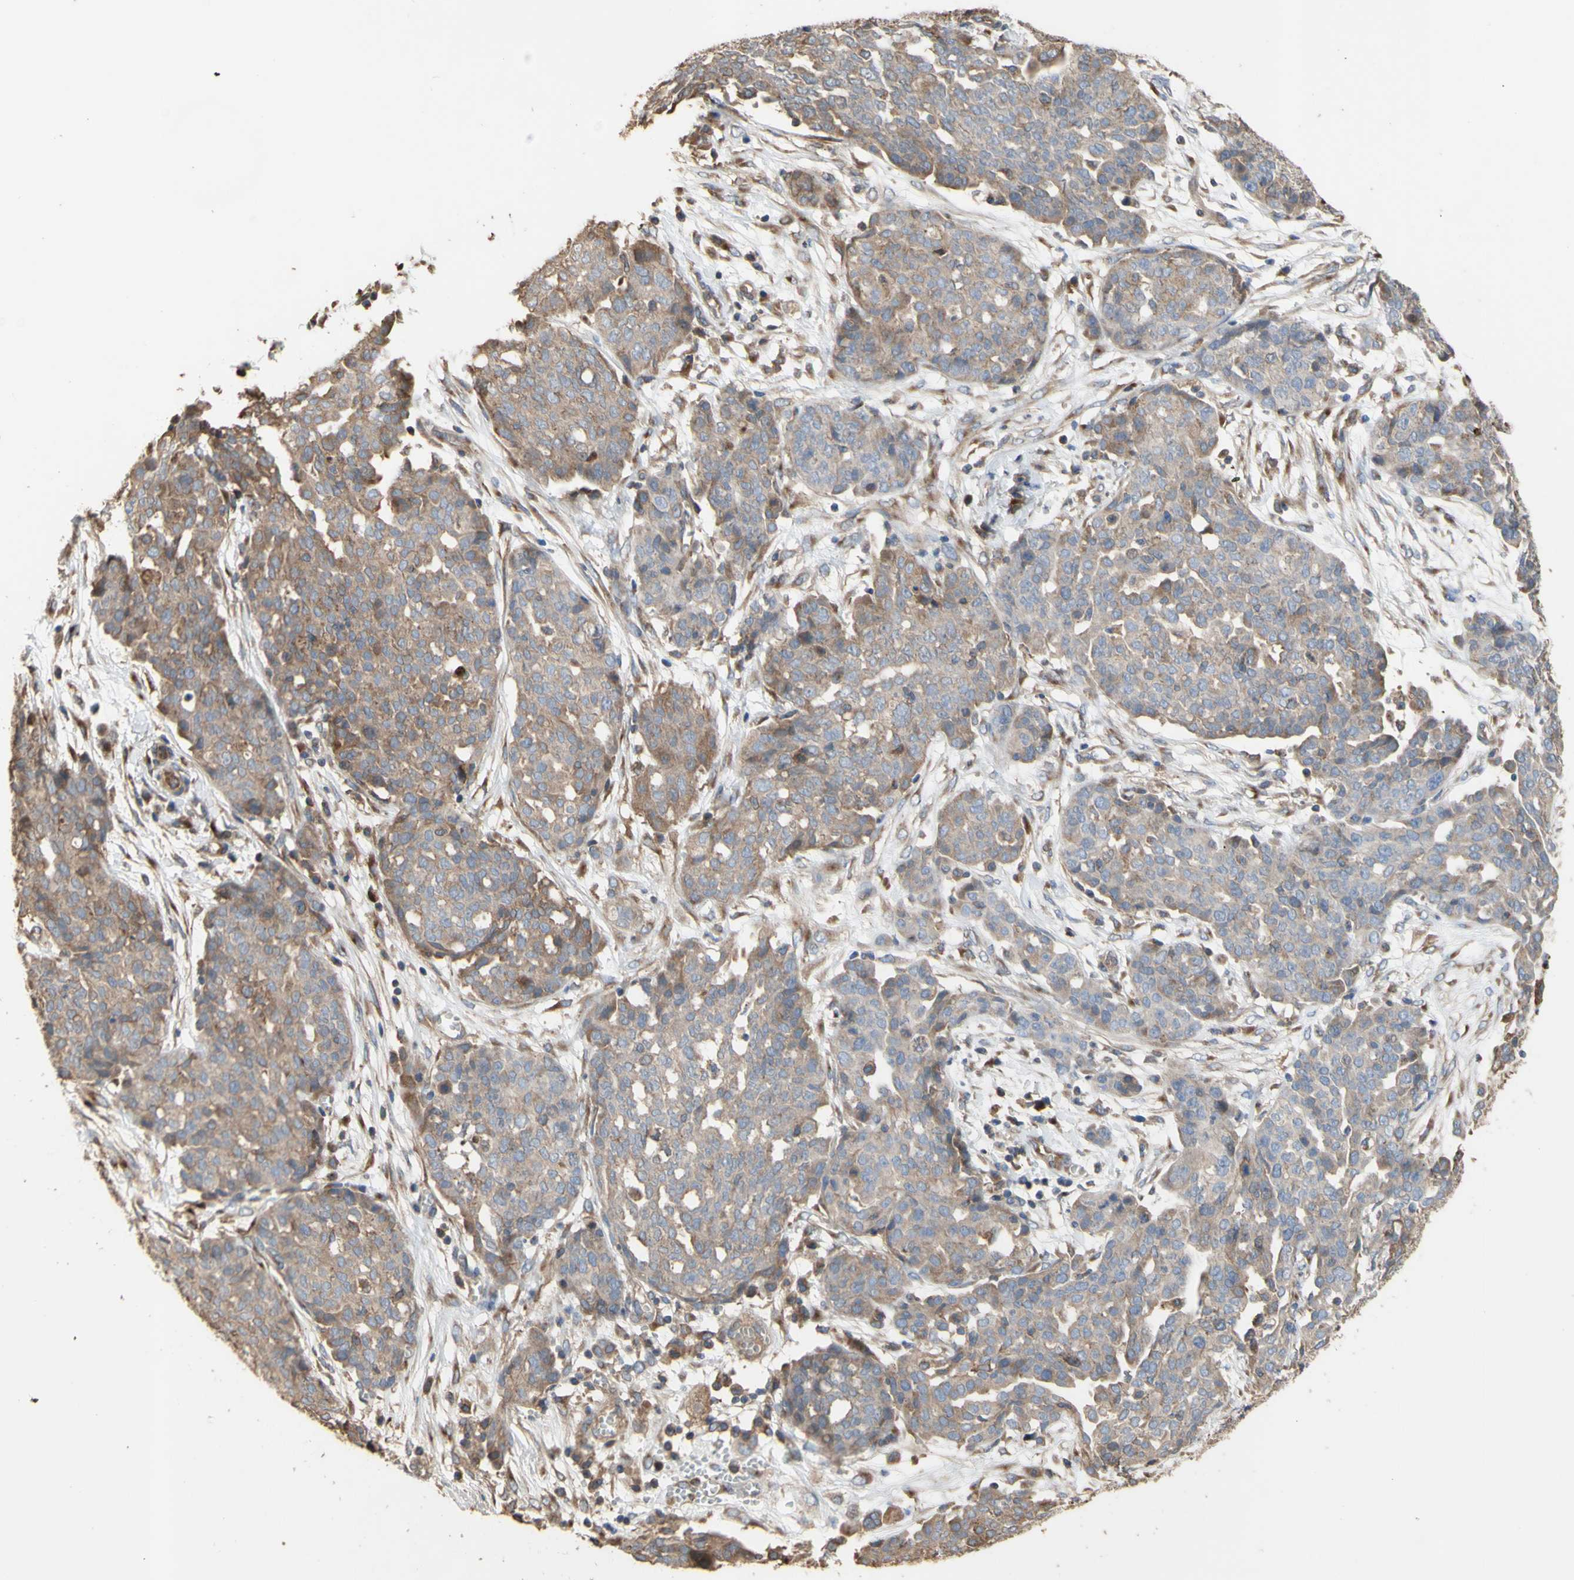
{"staining": {"intensity": "weak", "quantity": ">75%", "location": "cytoplasmic/membranous"}, "tissue": "ovarian cancer", "cell_type": "Tumor cells", "image_type": "cancer", "snomed": [{"axis": "morphology", "description": "Cystadenocarcinoma, serous, NOS"}, {"axis": "topography", "description": "Soft tissue"}, {"axis": "topography", "description": "Ovary"}], "caption": "IHC image of human serous cystadenocarcinoma (ovarian) stained for a protein (brown), which exhibits low levels of weak cytoplasmic/membranous expression in about >75% of tumor cells.", "gene": "NECTIN3", "patient": {"sex": "female", "age": 57}}